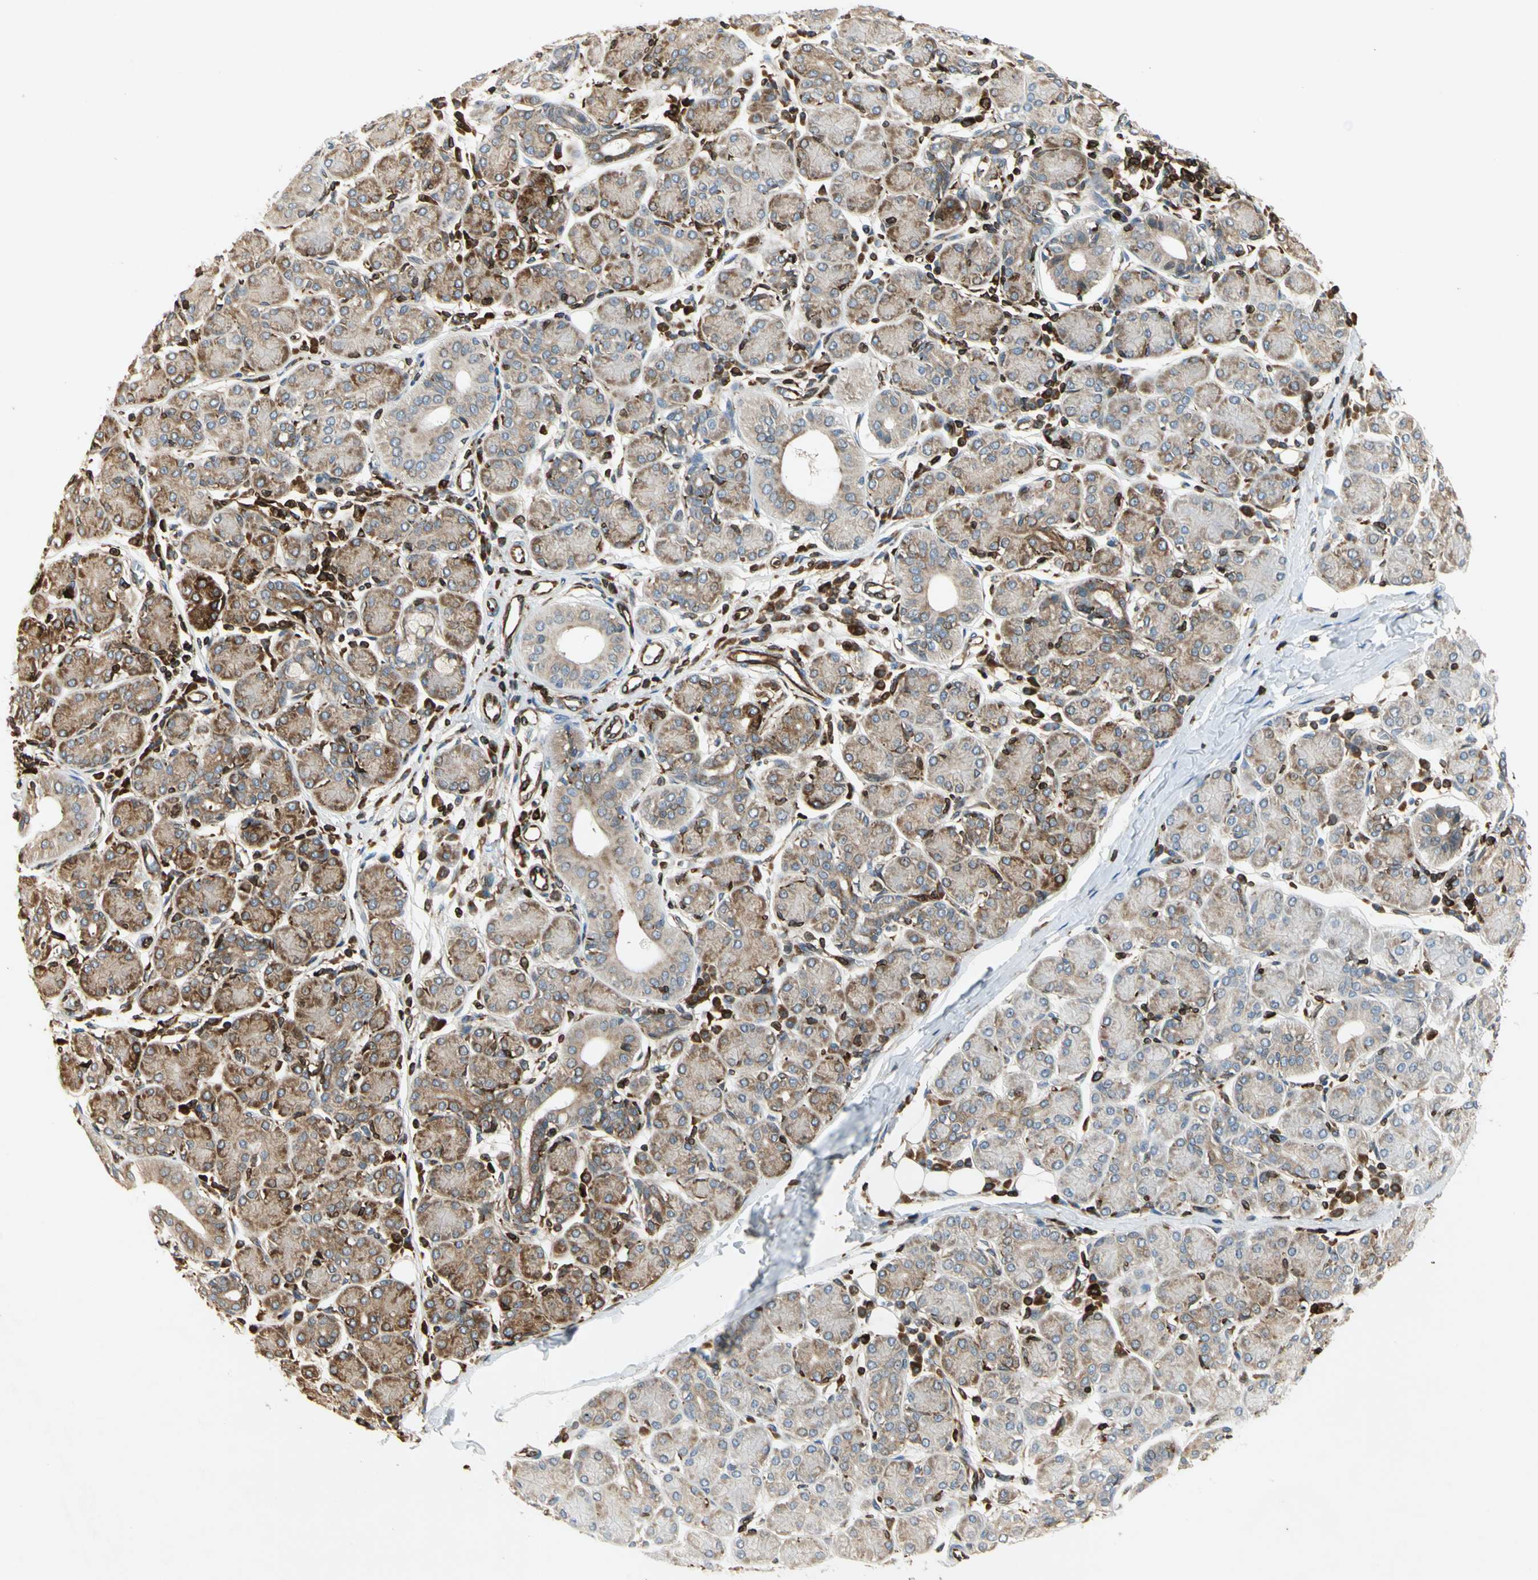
{"staining": {"intensity": "moderate", "quantity": "25%-75%", "location": "cytoplasmic/membranous"}, "tissue": "salivary gland", "cell_type": "Glandular cells", "image_type": "normal", "snomed": [{"axis": "morphology", "description": "Normal tissue, NOS"}, {"axis": "morphology", "description": "Inflammation, NOS"}, {"axis": "topography", "description": "Lymph node"}, {"axis": "topography", "description": "Salivary gland"}], "caption": "IHC image of unremarkable salivary gland stained for a protein (brown), which demonstrates medium levels of moderate cytoplasmic/membranous staining in about 25%-75% of glandular cells.", "gene": "TAPBP", "patient": {"sex": "male", "age": 3}}